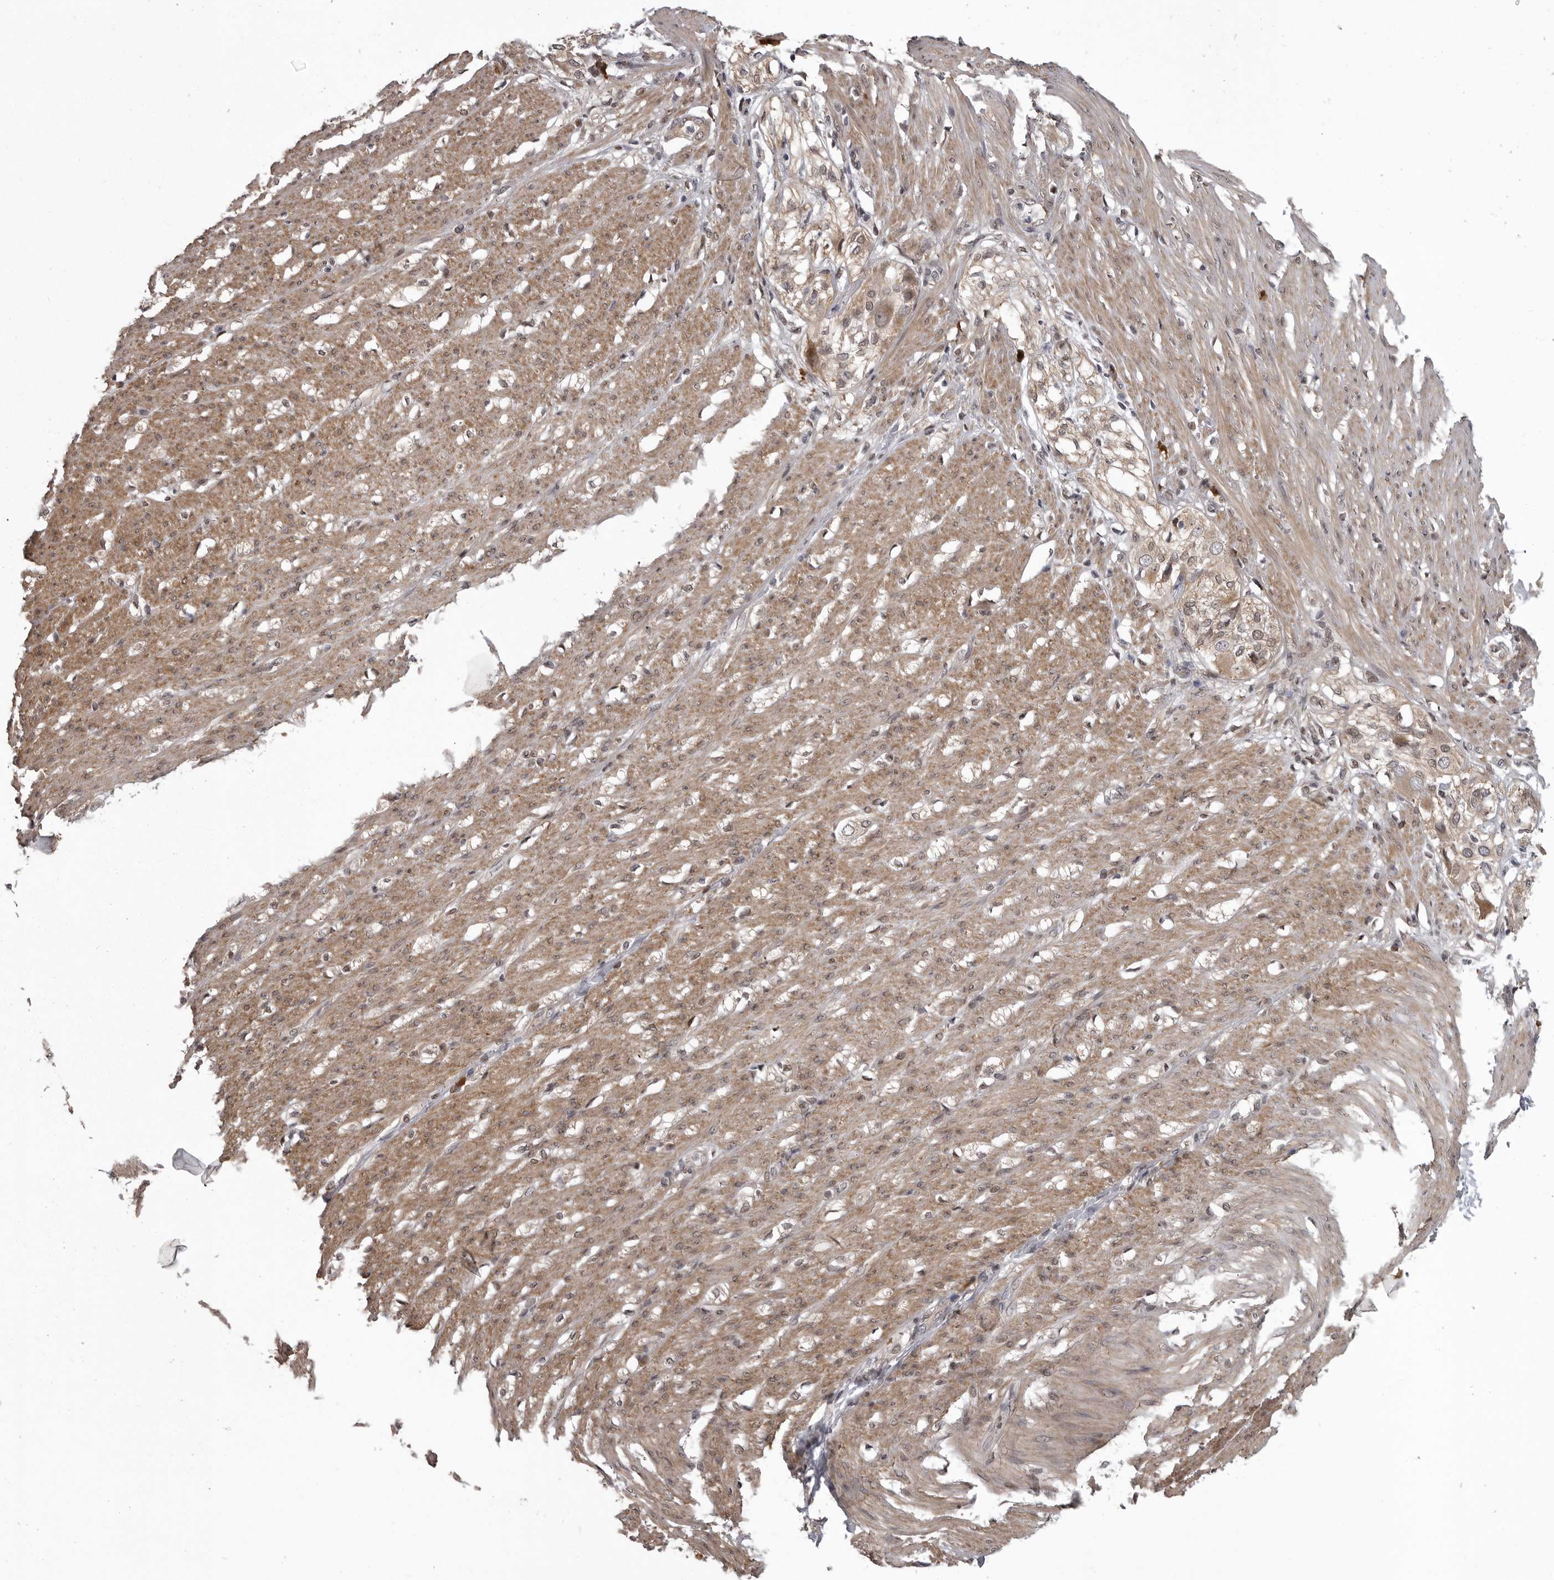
{"staining": {"intensity": "moderate", "quantity": ">75%", "location": "cytoplasmic/membranous"}, "tissue": "smooth muscle", "cell_type": "Smooth muscle cells", "image_type": "normal", "snomed": [{"axis": "morphology", "description": "Normal tissue, NOS"}, {"axis": "morphology", "description": "Adenocarcinoma, NOS"}, {"axis": "topography", "description": "Colon"}, {"axis": "topography", "description": "Peripheral nerve tissue"}], "caption": "Human smooth muscle stained with a brown dye displays moderate cytoplasmic/membranous positive expression in about >75% of smooth muscle cells.", "gene": "SNX16", "patient": {"sex": "male", "age": 14}}